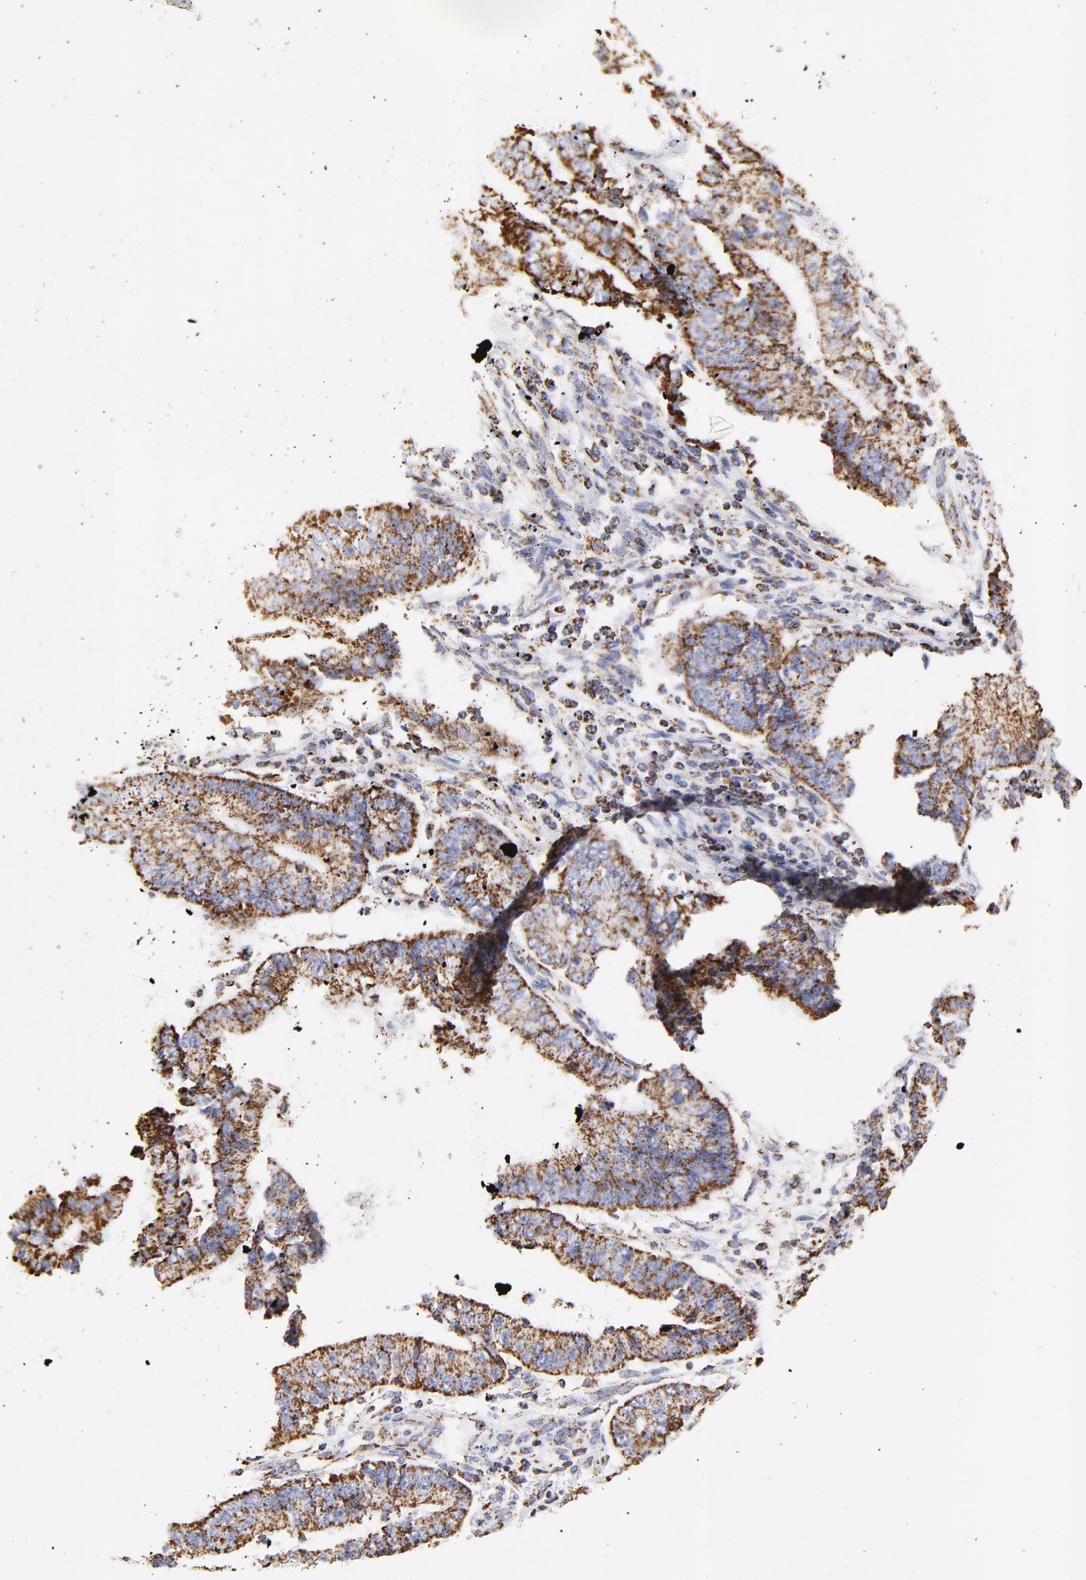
{"staining": {"intensity": "moderate", "quantity": ">75%", "location": "cytoplasmic/membranous"}, "tissue": "endometrial cancer", "cell_type": "Tumor cells", "image_type": "cancer", "snomed": [{"axis": "morphology", "description": "Adenocarcinoma, NOS"}, {"axis": "topography", "description": "Endometrium"}], "caption": "Brown immunohistochemical staining in human endometrial cancer reveals moderate cytoplasmic/membranous expression in approximately >75% of tumor cells.", "gene": "COX4I1", "patient": {"sex": "female", "age": 75}}